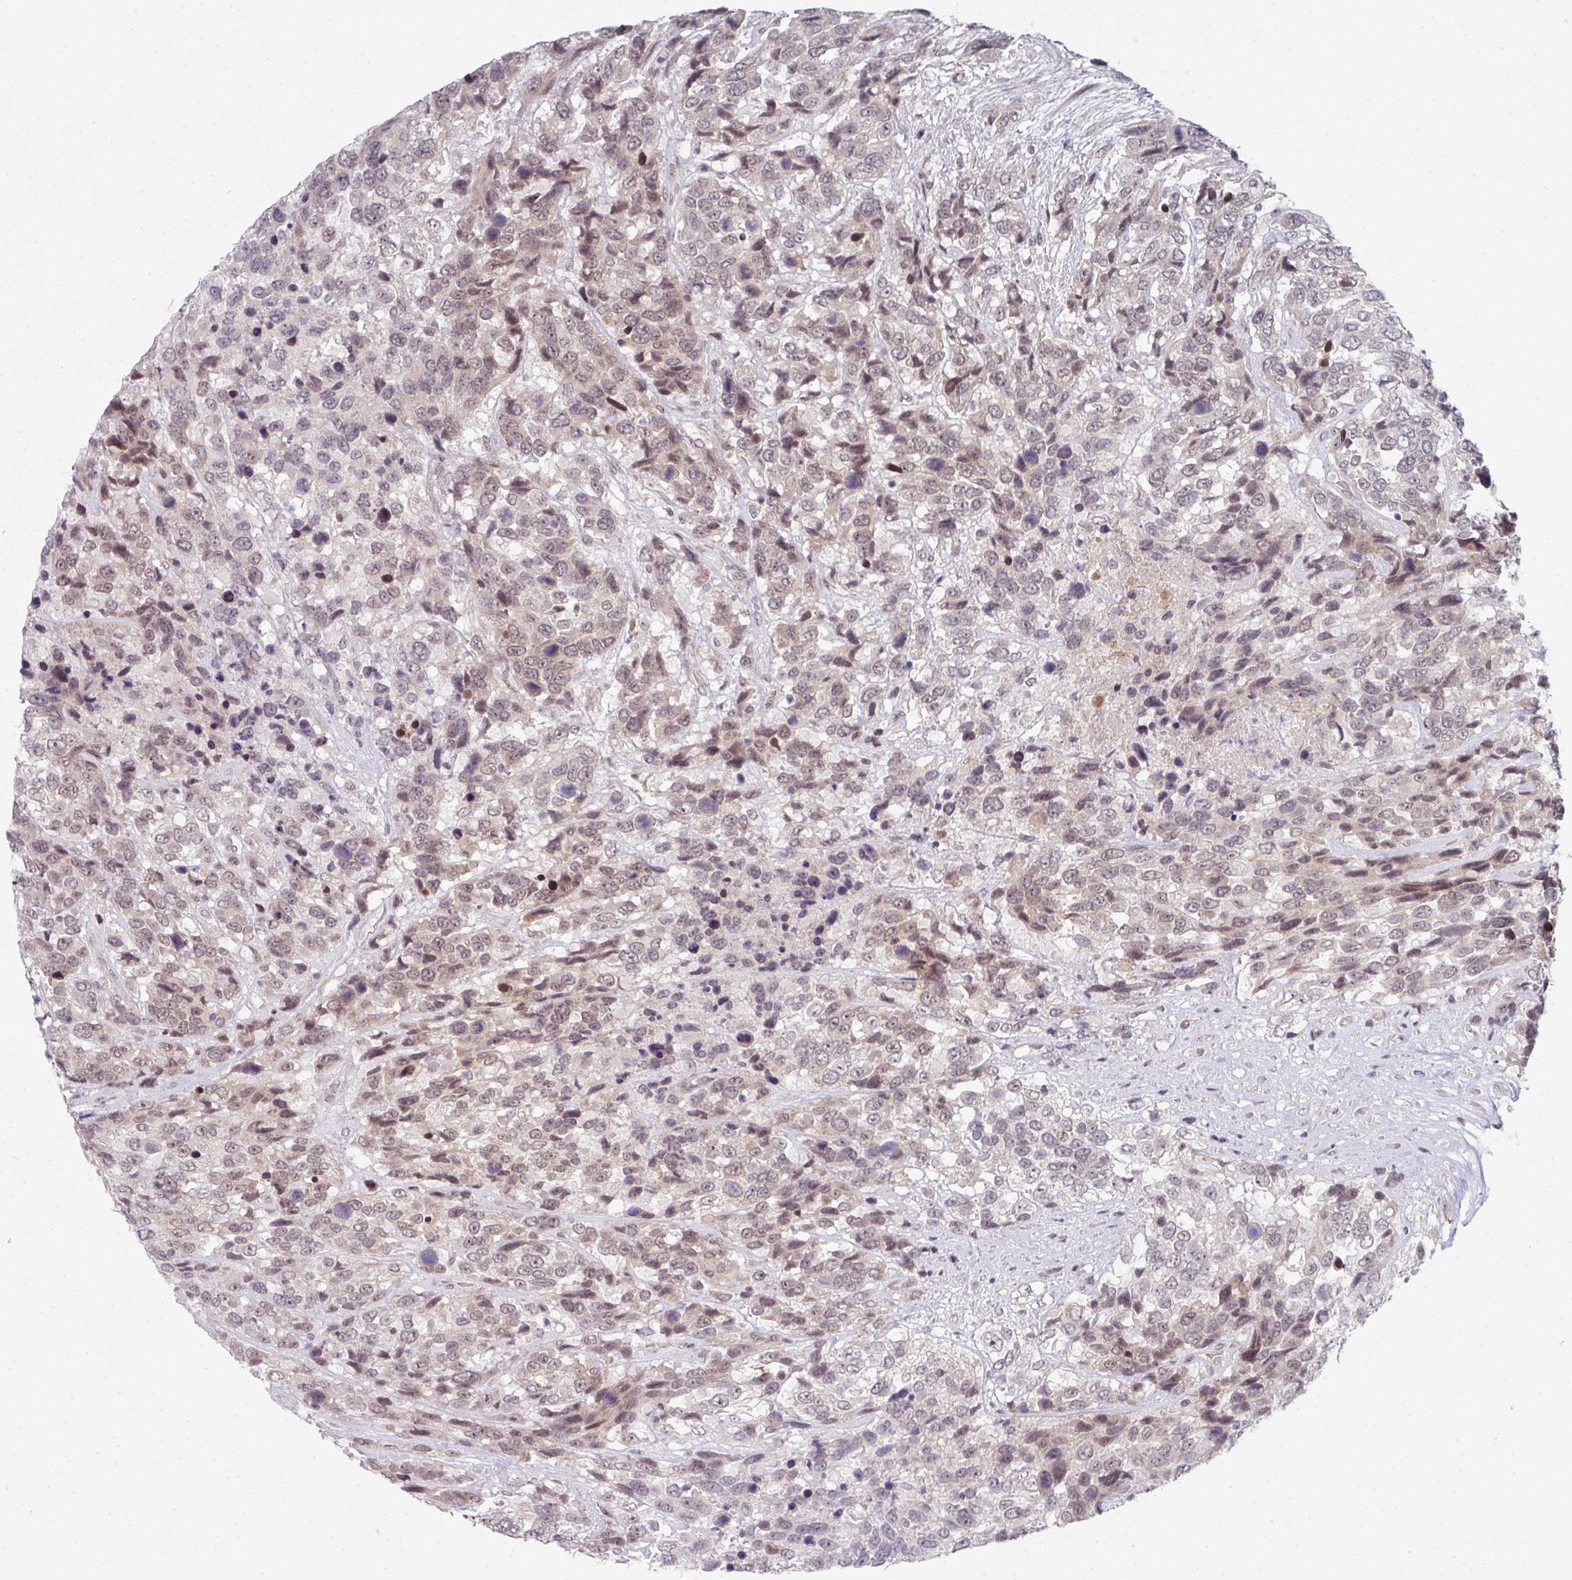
{"staining": {"intensity": "weak", "quantity": "25%-75%", "location": "cytoplasmic/membranous,nuclear"}, "tissue": "urothelial cancer", "cell_type": "Tumor cells", "image_type": "cancer", "snomed": [{"axis": "morphology", "description": "Urothelial carcinoma, High grade"}, {"axis": "topography", "description": "Urinary bladder"}], "caption": "Urothelial cancer stained for a protein demonstrates weak cytoplasmic/membranous and nuclear positivity in tumor cells.", "gene": "TMCC1", "patient": {"sex": "female", "age": 70}}